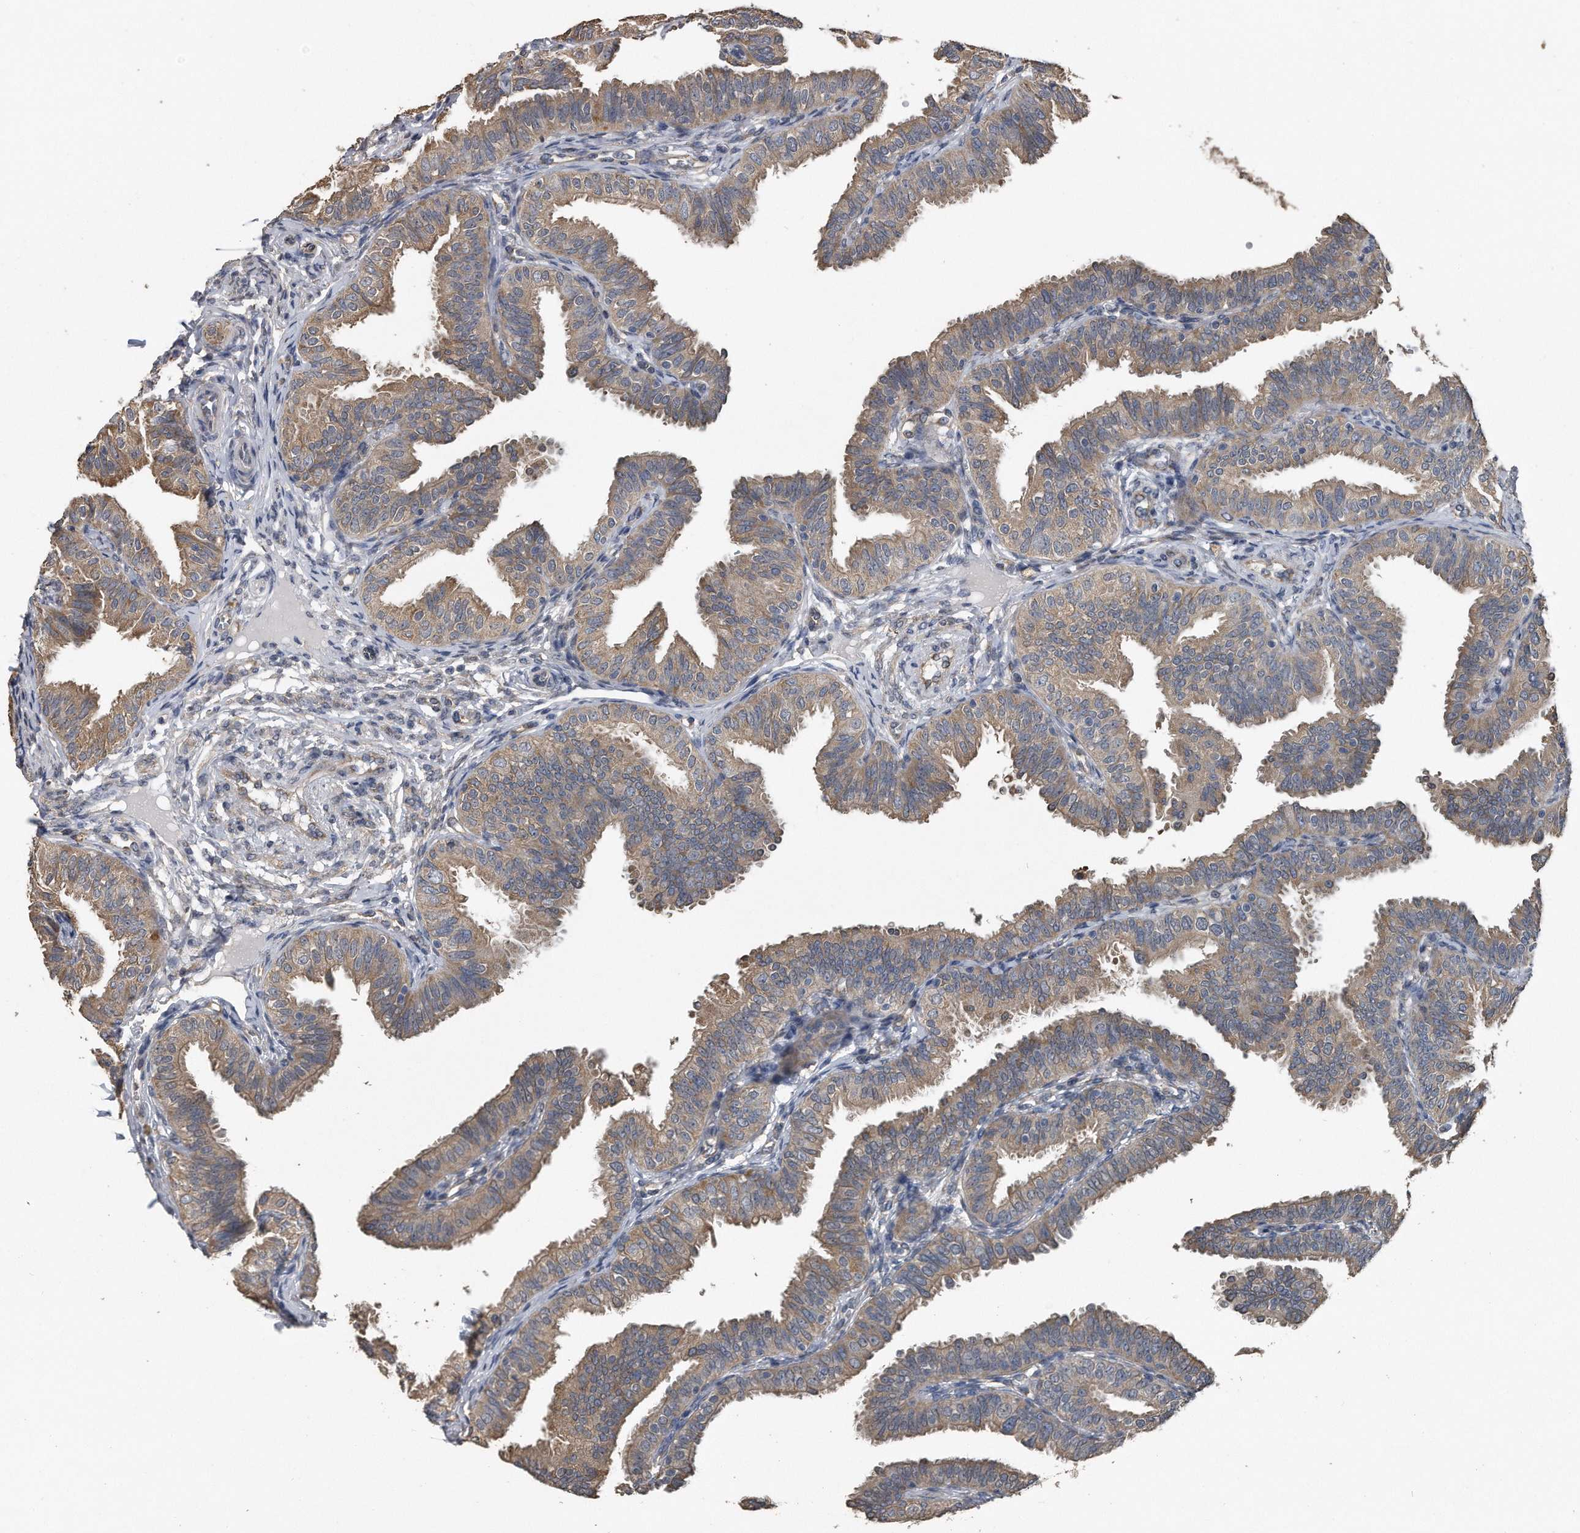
{"staining": {"intensity": "weak", "quantity": ">75%", "location": "cytoplasmic/membranous"}, "tissue": "fallopian tube", "cell_type": "Glandular cells", "image_type": "normal", "snomed": [{"axis": "morphology", "description": "Normal tissue, NOS"}, {"axis": "topography", "description": "Fallopian tube"}], "caption": "DAB immunohistochemical staining of normal fallopian tube shows weak cytoplasmic/membranous protein expression in approximately >75% of glandular cells. The protein of interest is stained brown, and the nuclei are stained in blue (DAB IHC with brightfield microscopy, high magnification).", "gene": "PCLO", "patient": {"sex": "female", "age": 35}}